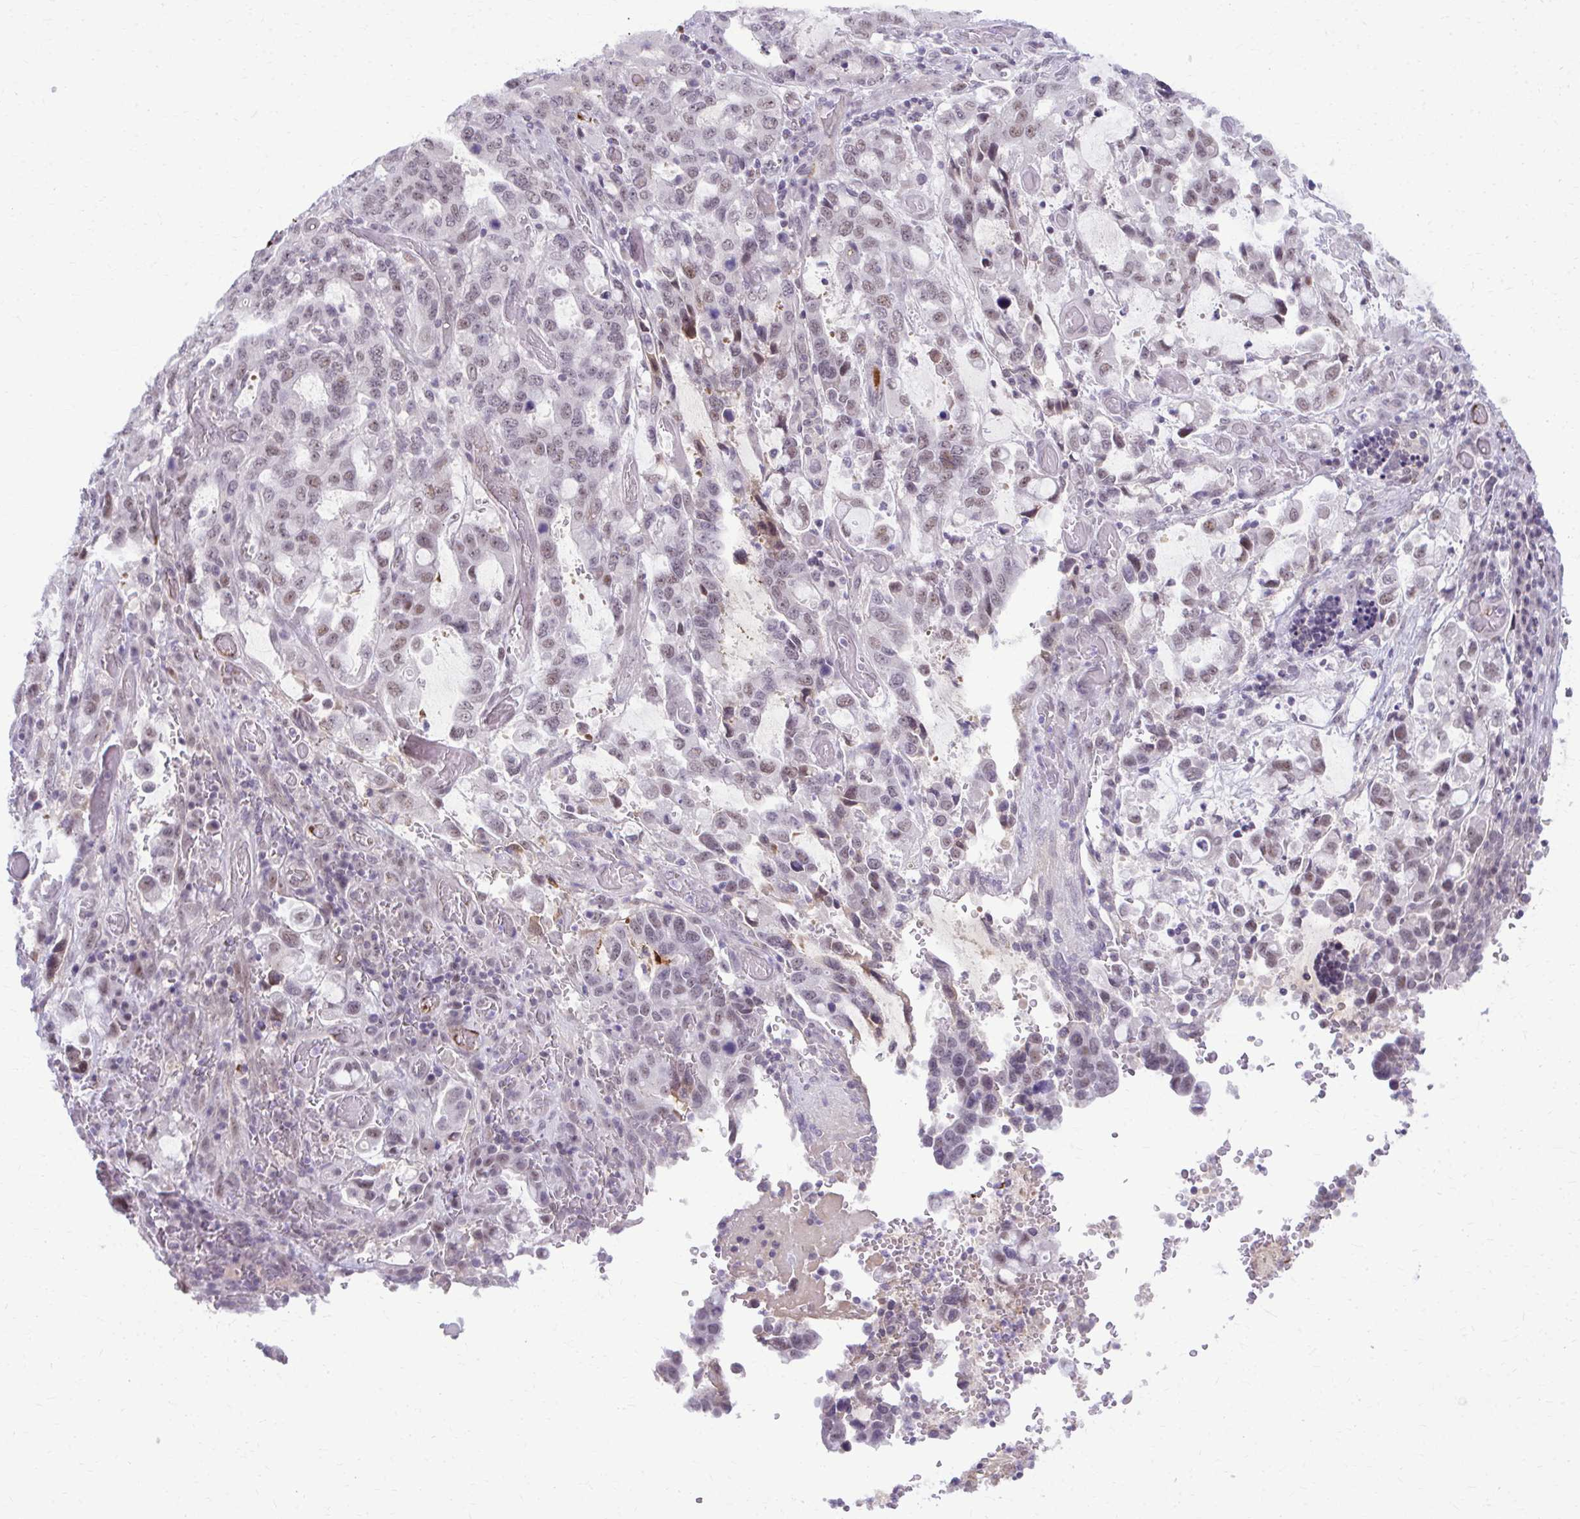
{"staining": {"intensity": "weak", "quantity": "25%-75%", "location": "nuclear"}, "tissue": "stomach cancer", "cell_type": "Tumor cells", "image_type": "cancer", "snomed": [{"axis": "morphology", "description": "Adenocarcinoma, NOS"}, {"axis": "topography", "description": "Stomach, upper"}, {"axis": "topography", "description": "Stomach"}], "caption": "IHC image of adenocarcinoma (stomach) stained for a protein (brown), which demonstrates low levels of weak nuclear positivity in about 25%-75% of tumor cells.", "gene": "MAF1", "patient": {"sex": "male", "age": 62}}